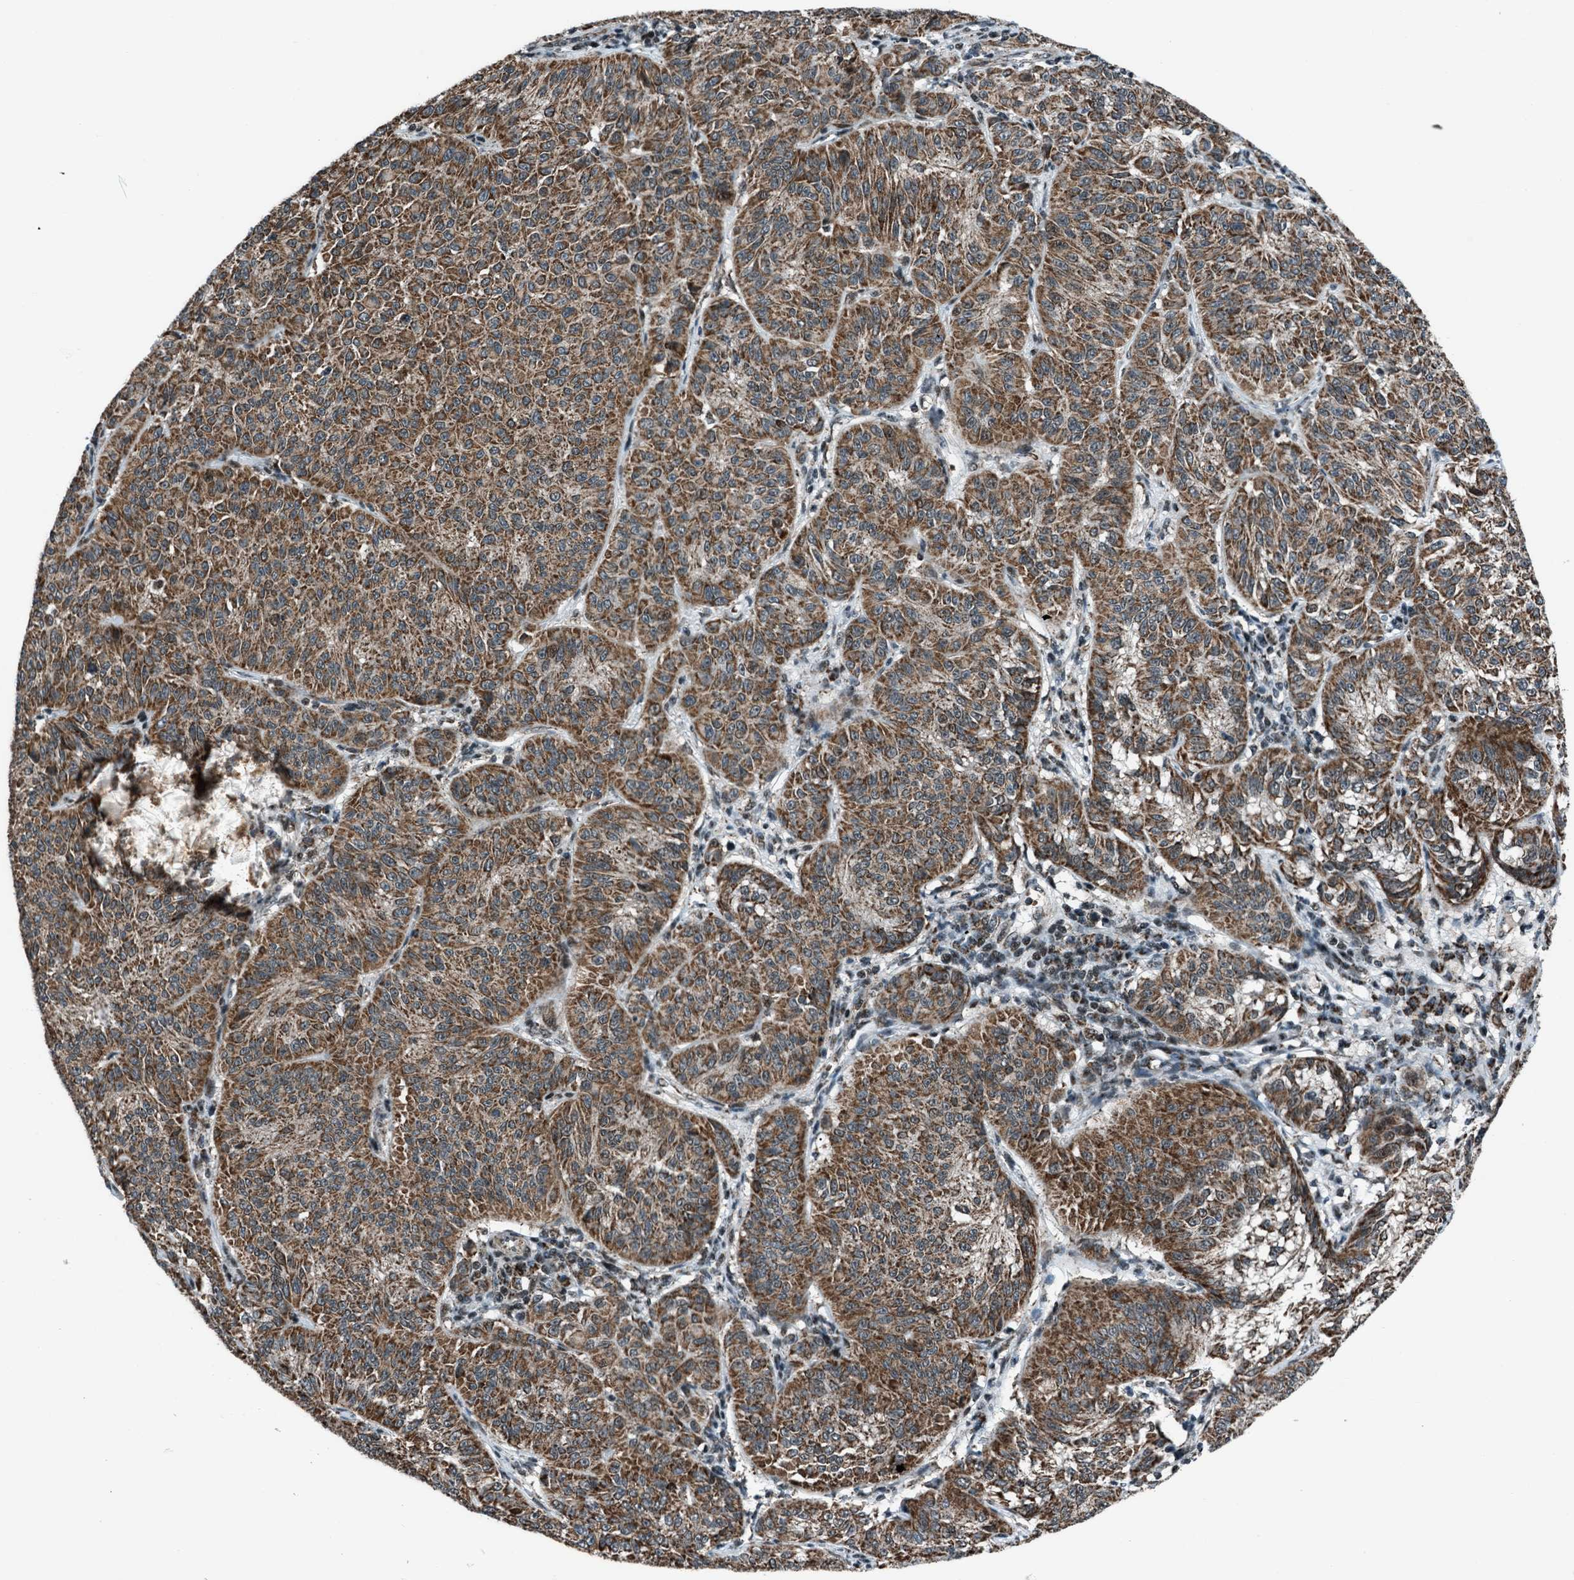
{"staining": {"intensity": "moderate", "quantity": ">75%", "location": "cytoplasmic/membranous"}, "tissue": "melanoma", "cell_type": "Tumor cells", "image_type": "cancer", "snomed": [{"axis": "morphology", "description": "Malignant melanoma, NOS"}, {"axis": "topography", "description": "Skin"}], "caption": "Protein staining of melanoma tissue shows moderate cytoplasmic/membranous positivity in about >75% of tumor cells.", "gene": "MORC3", "patient": {"sex": "female", "age": 72}}